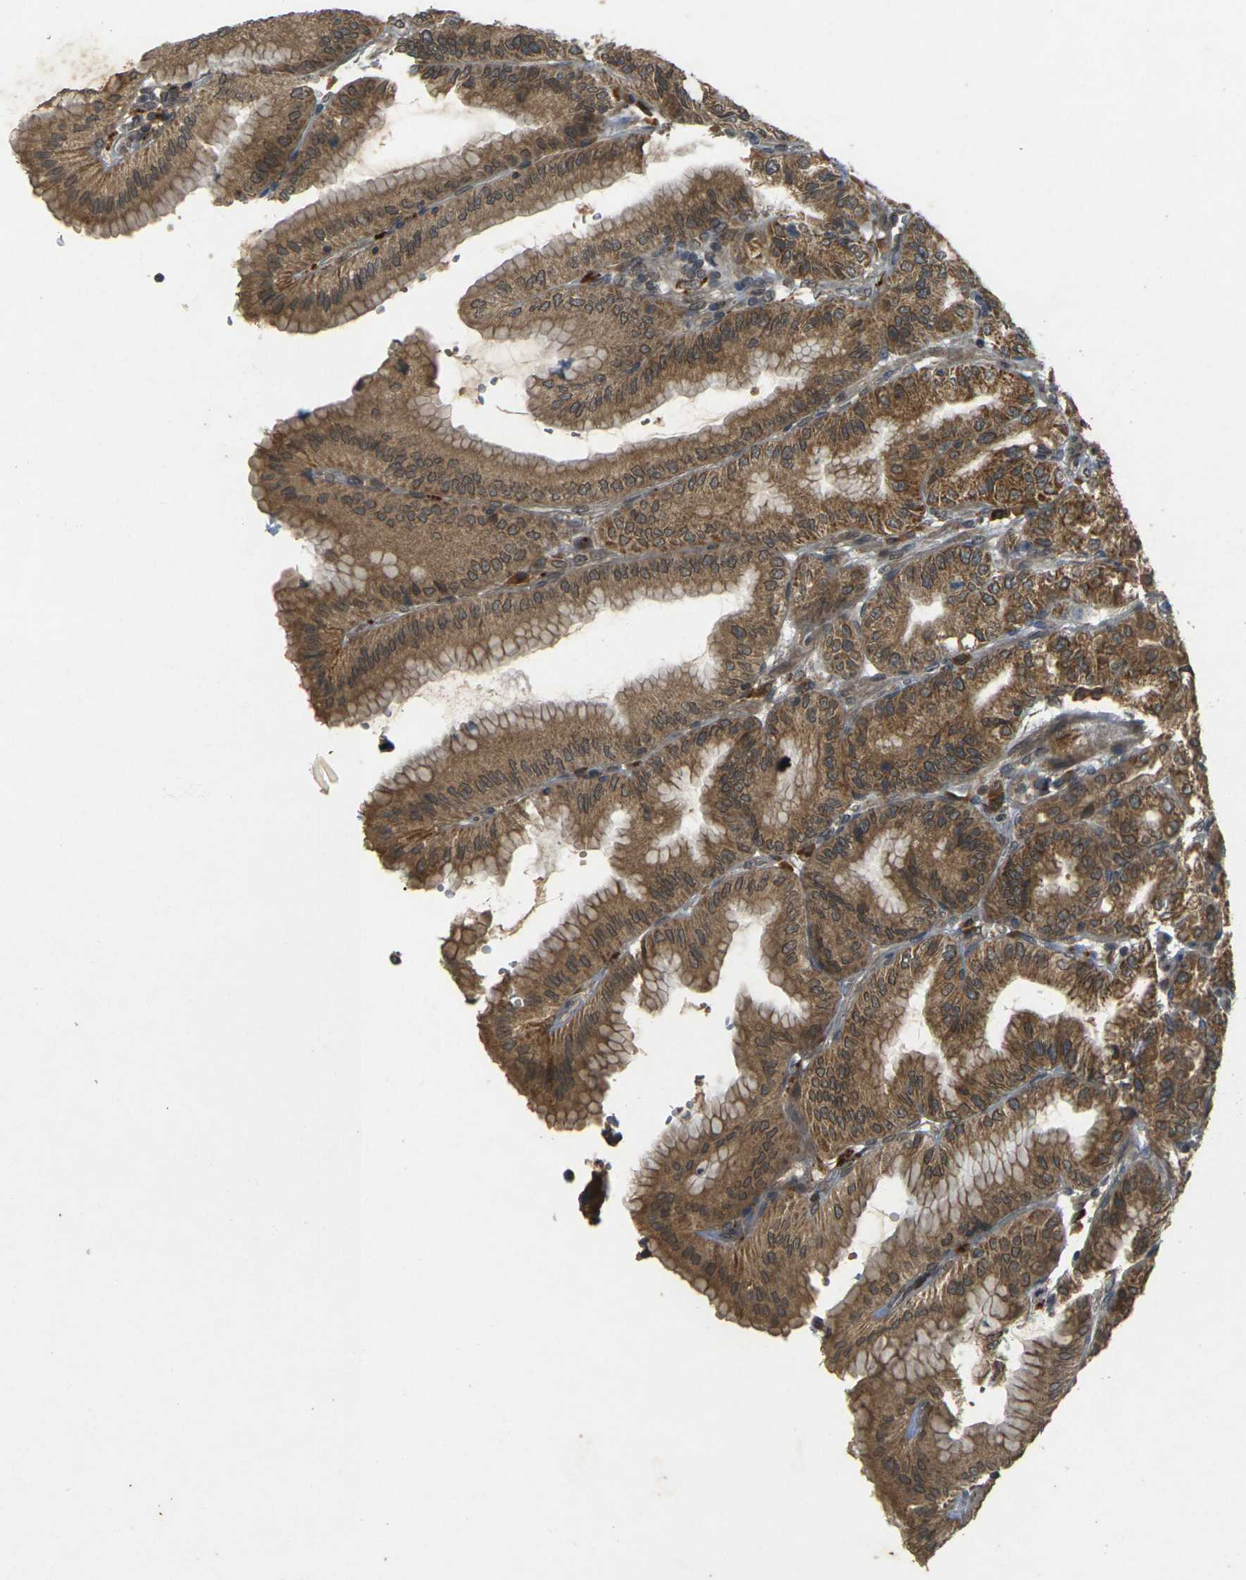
{"staining": {"intensity": "strong", "quantity": ">75%", "location": "cytoplasmic/membranous"}, "tissue": "stomach", "cell_type": "Glandular cells", "image_type": "normal", "snomed": [{"axis": "morphology", "description": "Normal tissue, NOS"}, {"axis": "topography", "description": "Stomach, lower"}], "caption": "Stomach stained with a brown dye displays strong cytoplasmic/membranous positive positivity in approximately >75% of glandular cells.", "gene": "ERN1", "patient": {"sex": "male", "age": 71}}